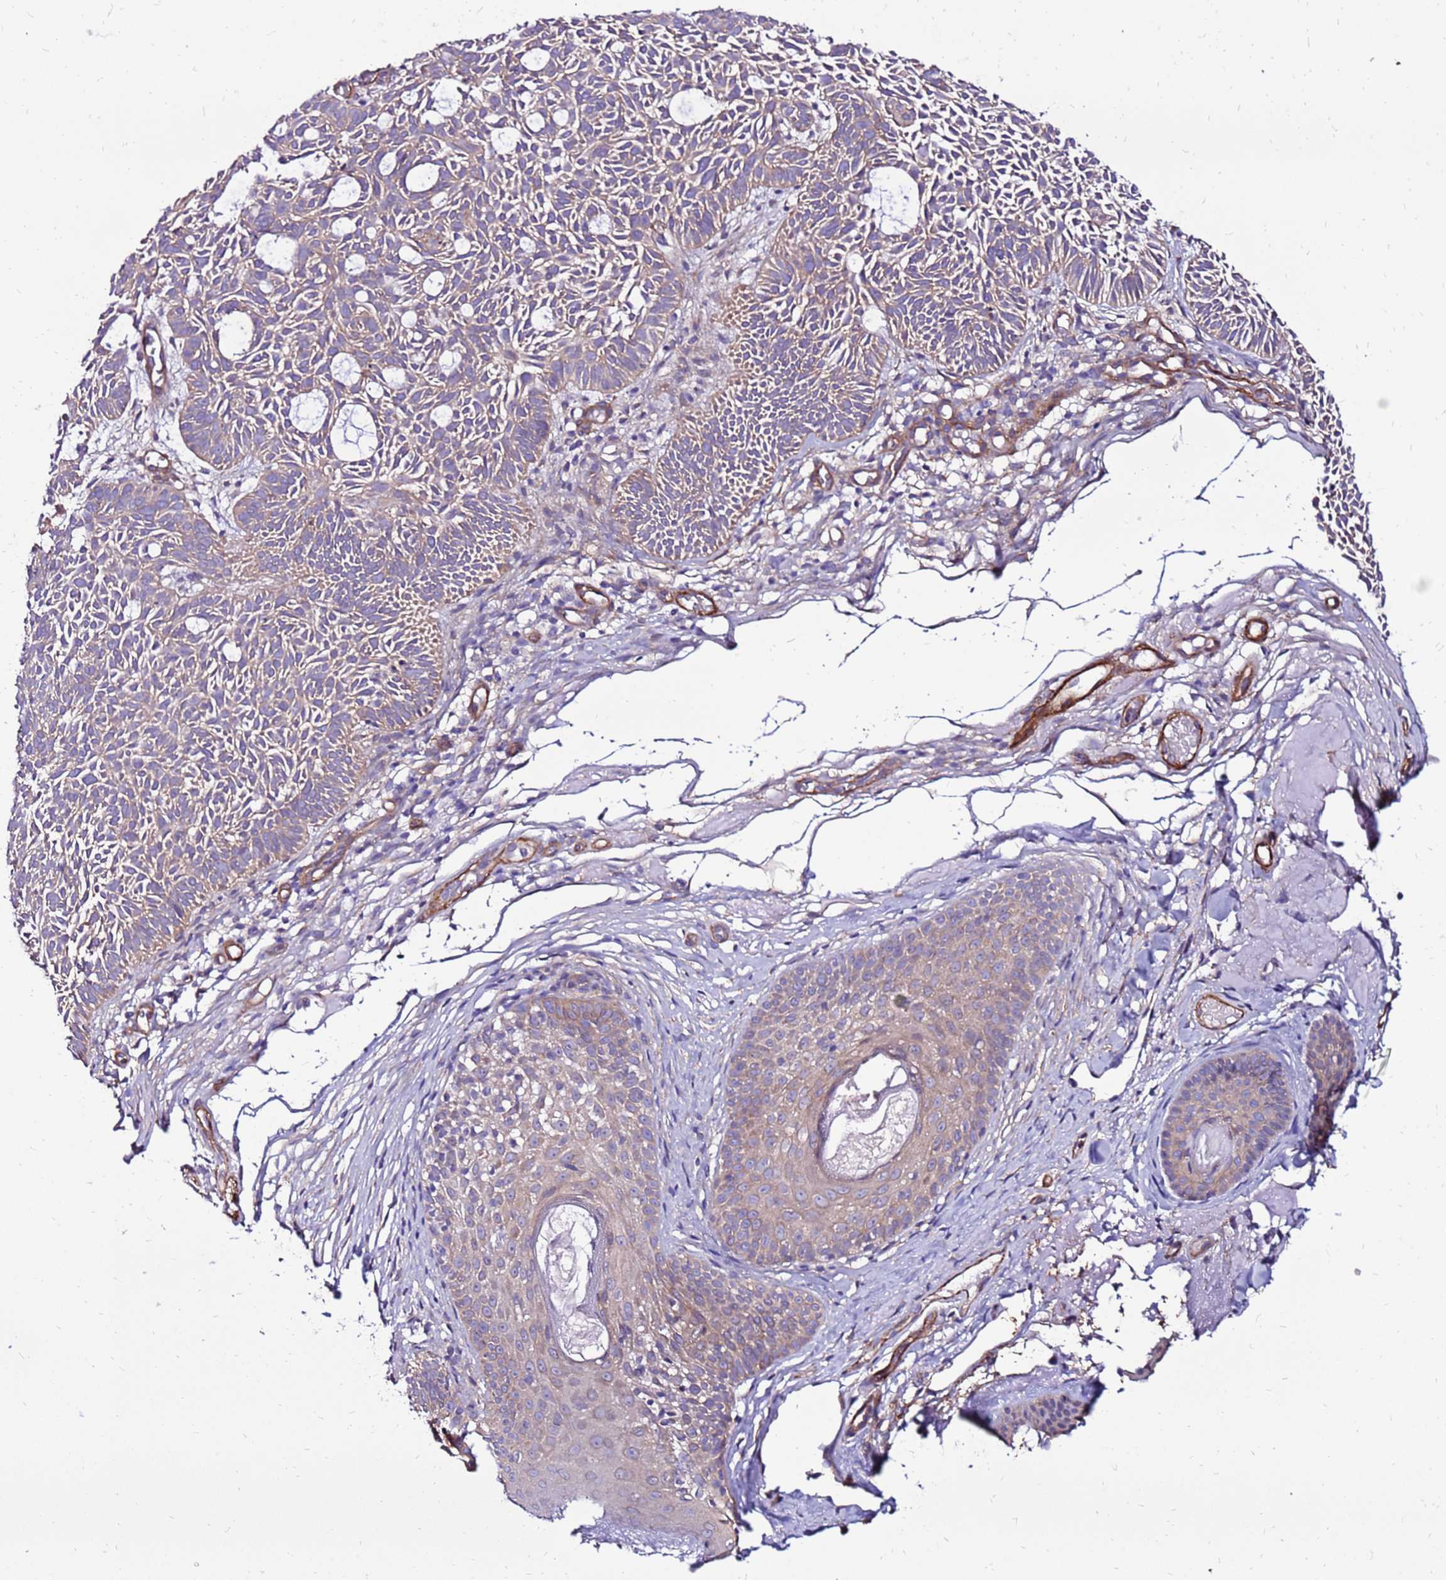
{"staining": {"intensity": "weak", "quantity": "25%-75%", "location": "cytoplasmic/membranous"}, "tissue": "skin cancer", "cell_type": "Tumor cells", "image_type": "cancer", "snomed": [{"axis": "morphology", "description": "Basal cell carcinoma"}, {"axis": "topography", "description": "Skin"}], "caption": "A high-resolution photomicrograph shows IHC staining of skin basal cell carcinoma, which reveals weak cytoplasmic/membranous positivity in approximately 25%-75% of tumor cells.", "gene": "EI24", "patient": {"sex": "male", "age": 69}}